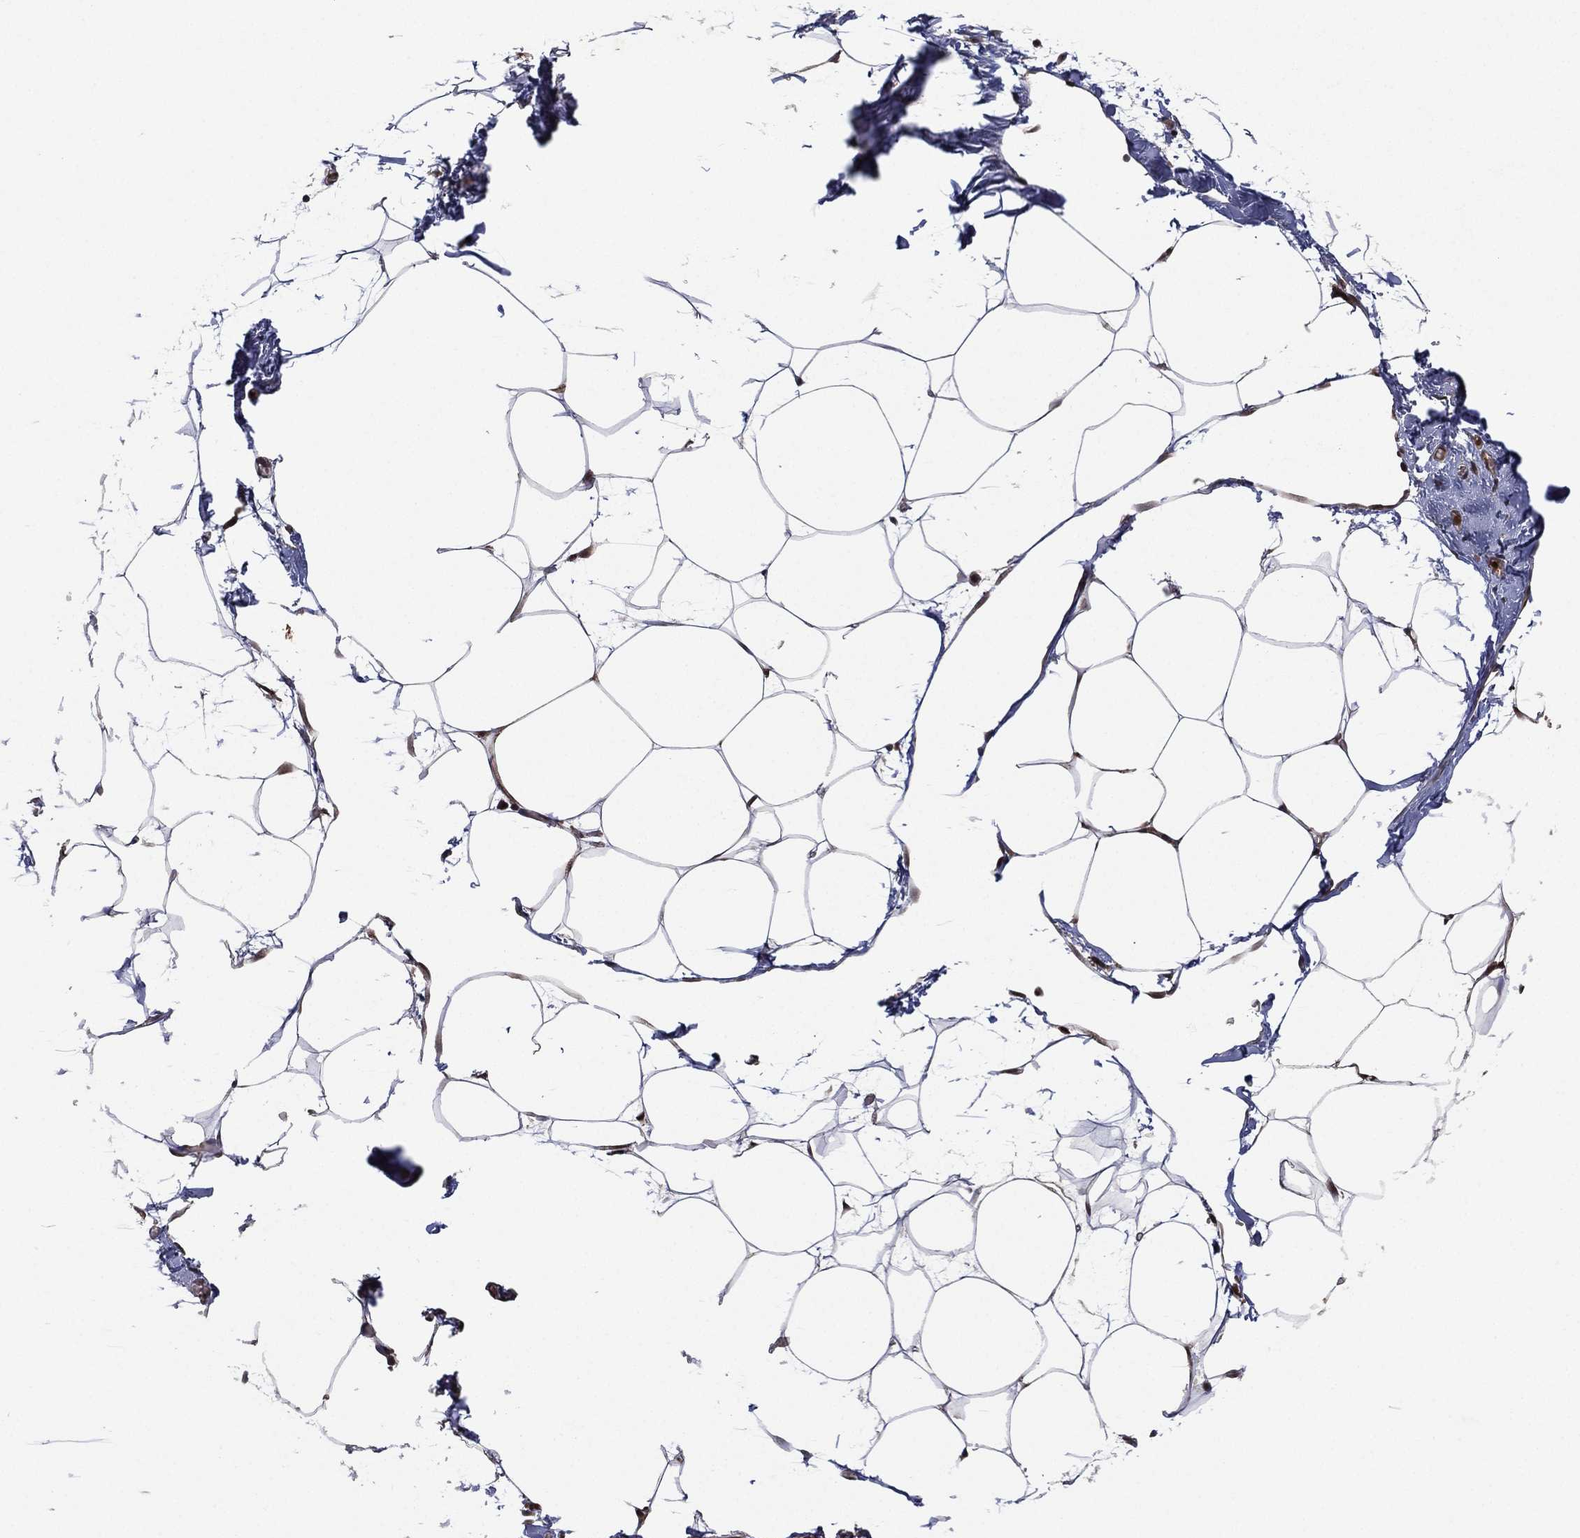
{"staining": {"intensity": "moderate", "quantity": "<25%", "location": "nuclear"}, "tissue": "adipose tissue", "cell_type": "Adipocytes", "image_type": "normal", "snomed": [{"axis": "morphology", "description": "Normal tissue, NOS"}, {"axis": "topography", "description": "Adipose tissue"}], "caption": "Immunohistochemistry (IHC) of benign adipose tissue exhibits low levels of moderate nuclear expression in approximately <25% of adipocytes. Immunohistochemistry (IHC) stains the protein in brown and the nuclei are stained blue.", "gene": "ATG4B", "patient": {"sex": "male", "age": 57}}